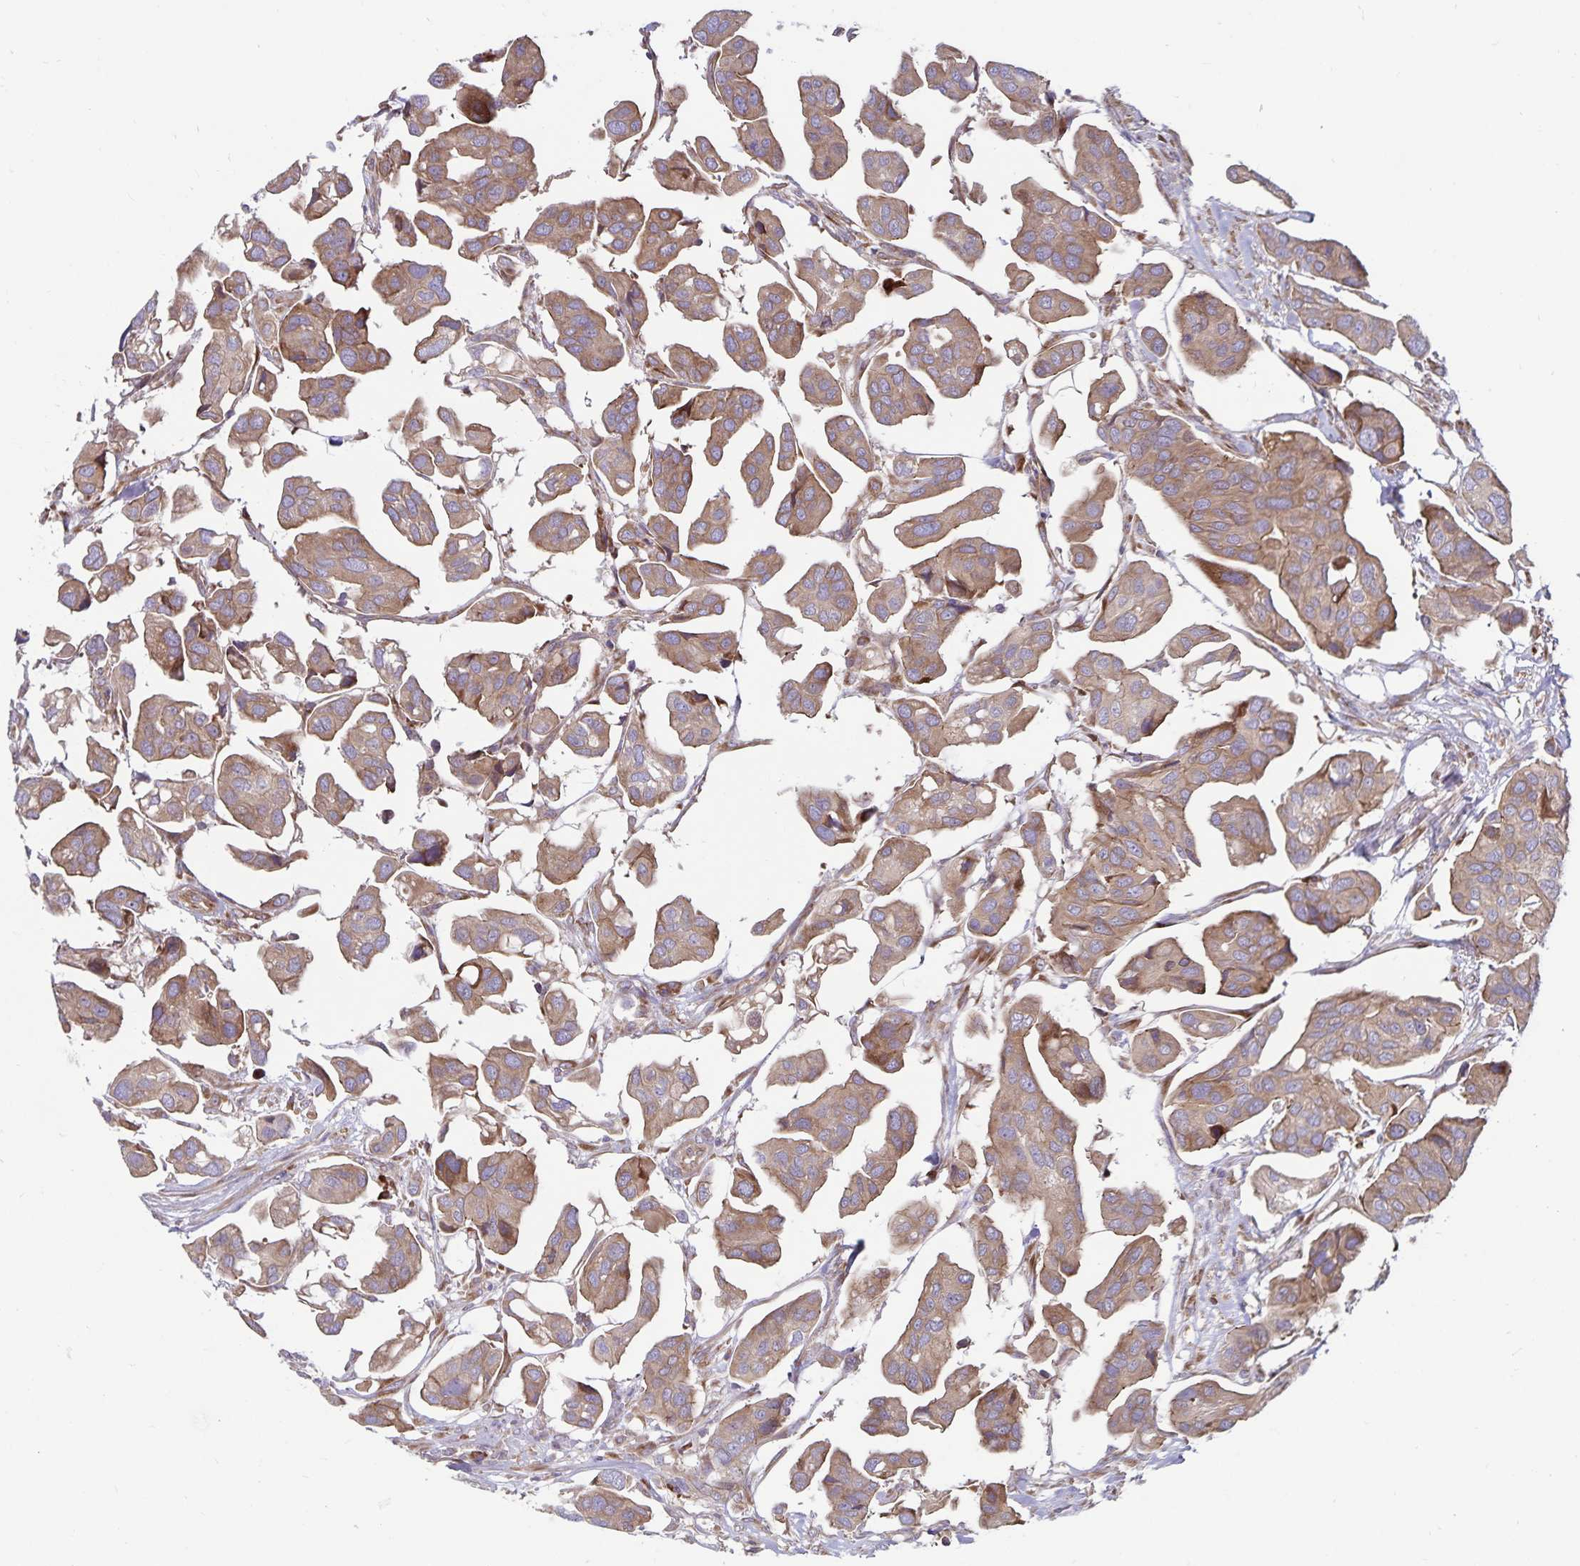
{"staining": {"intensity": "moderate", "quantity": ">75%", "location": "cytoplasmic/membranous"}, "tissue": "renal cancer", "cell_type": "Tumor cells", "image_type": "cancer", "snomed": [{"axis": "morphology", "description": "Adenocarcinoma, NOS"}, {"axis": "topography", "description": "Urinary bladder"}], "caption": "Immunohistochemical staining of renal cancer (adenocarcinoma) exhibits moderate cytoplasmic/membranous protein expression in approximately >75% of tumor cells. (Brightfield microscopy of DAB IHC at high magnification).", "gene": "SEC62", "patient": {"sex": "male", "age": 61}}